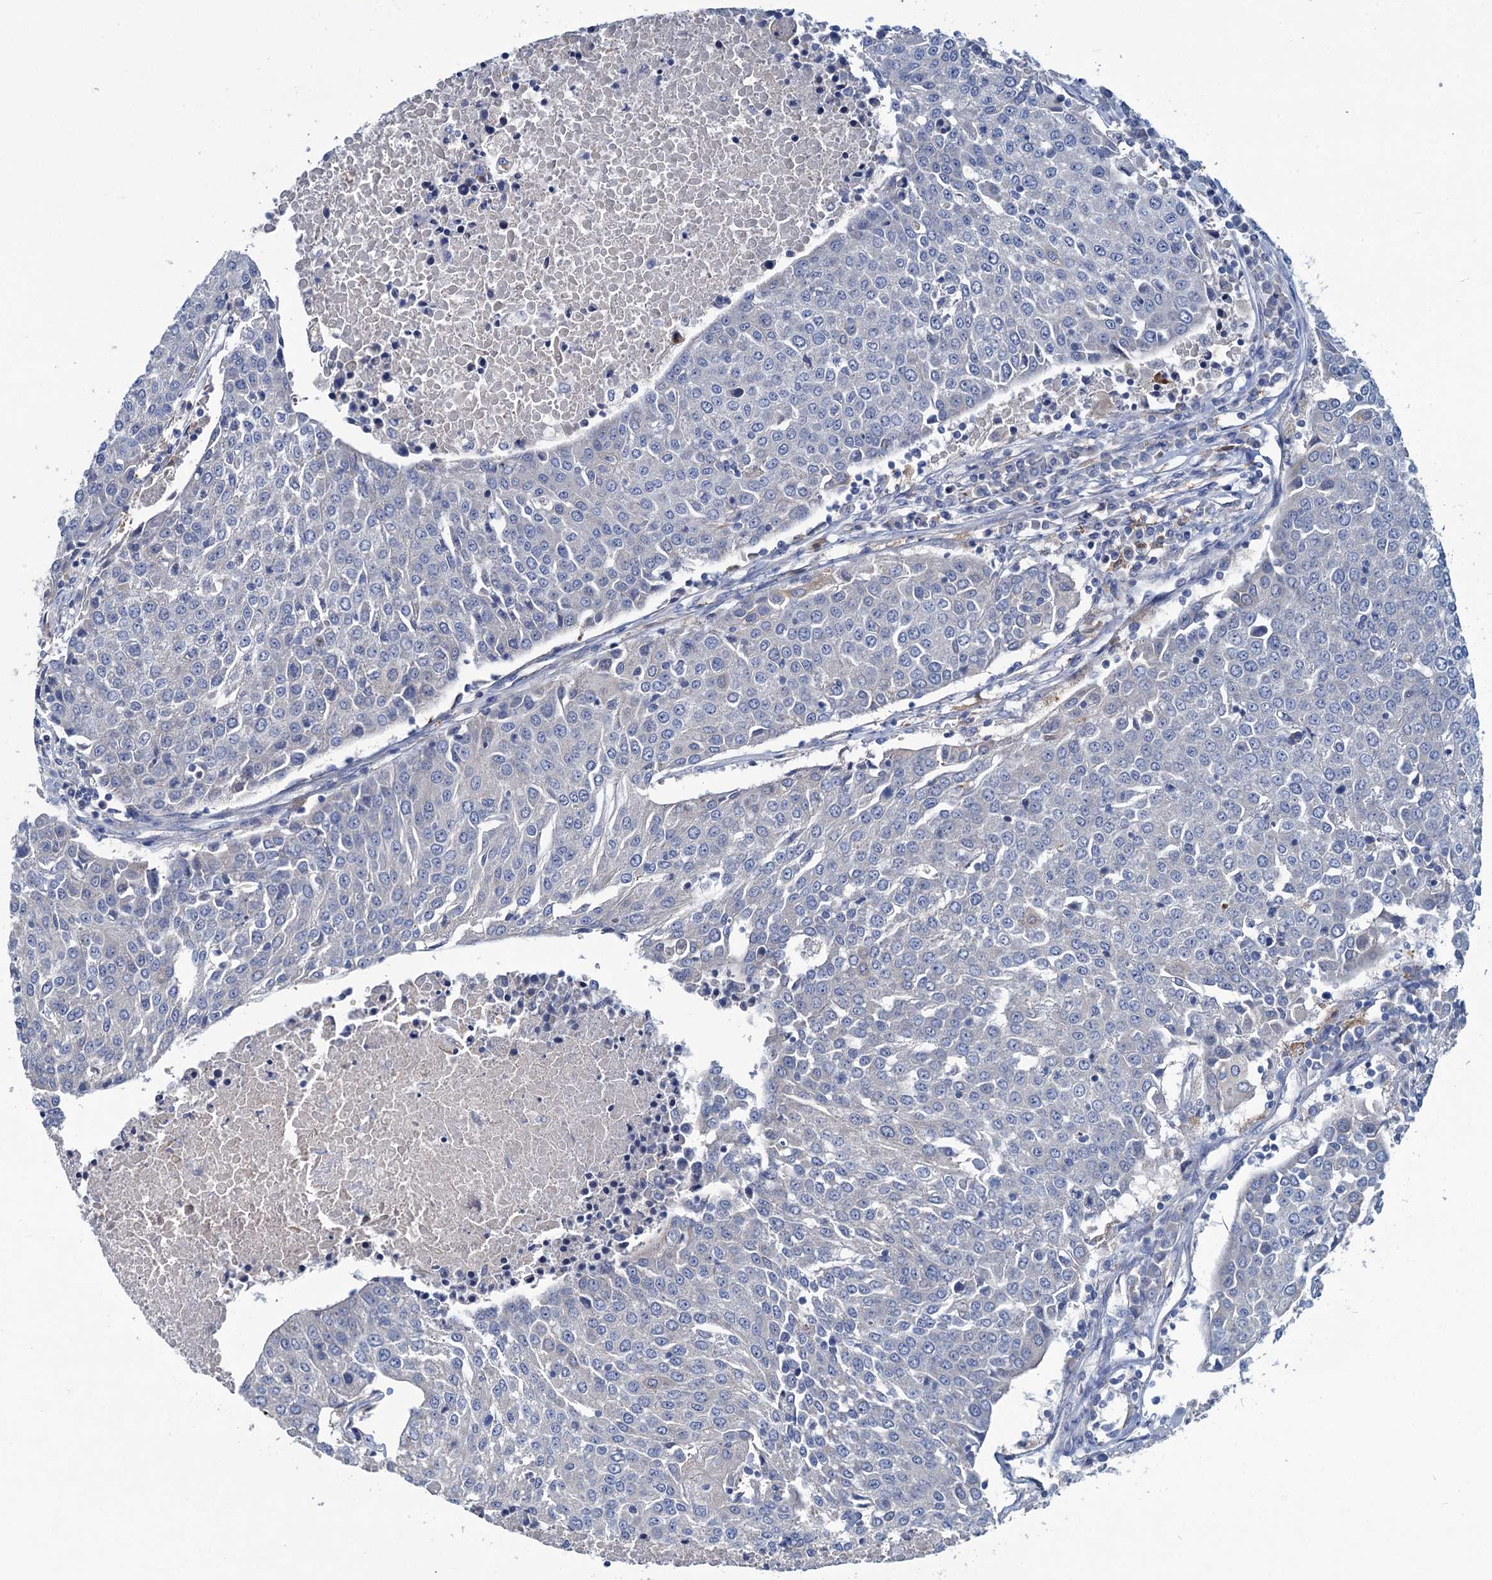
{"staining": {"intensity": "negative", "quantity": "none", "location": "none"}, "tissue": "urothelial cancer", "cell_type": "Tumor cells", "image_type": "cancer", "snomed": [{"axis": "morphology", "description": "Urothelial carcinoma, High grade"}, {"axis": "topography", "description": "Urinary bladder"}], "caption": "Immunohistochemistry (IHC) of human urothelial carcinoma (high-grade) demonstrates no positivity in tumor cells.", "gene": "RTKN2", "patient": {"sex": "female", "age": 85}}